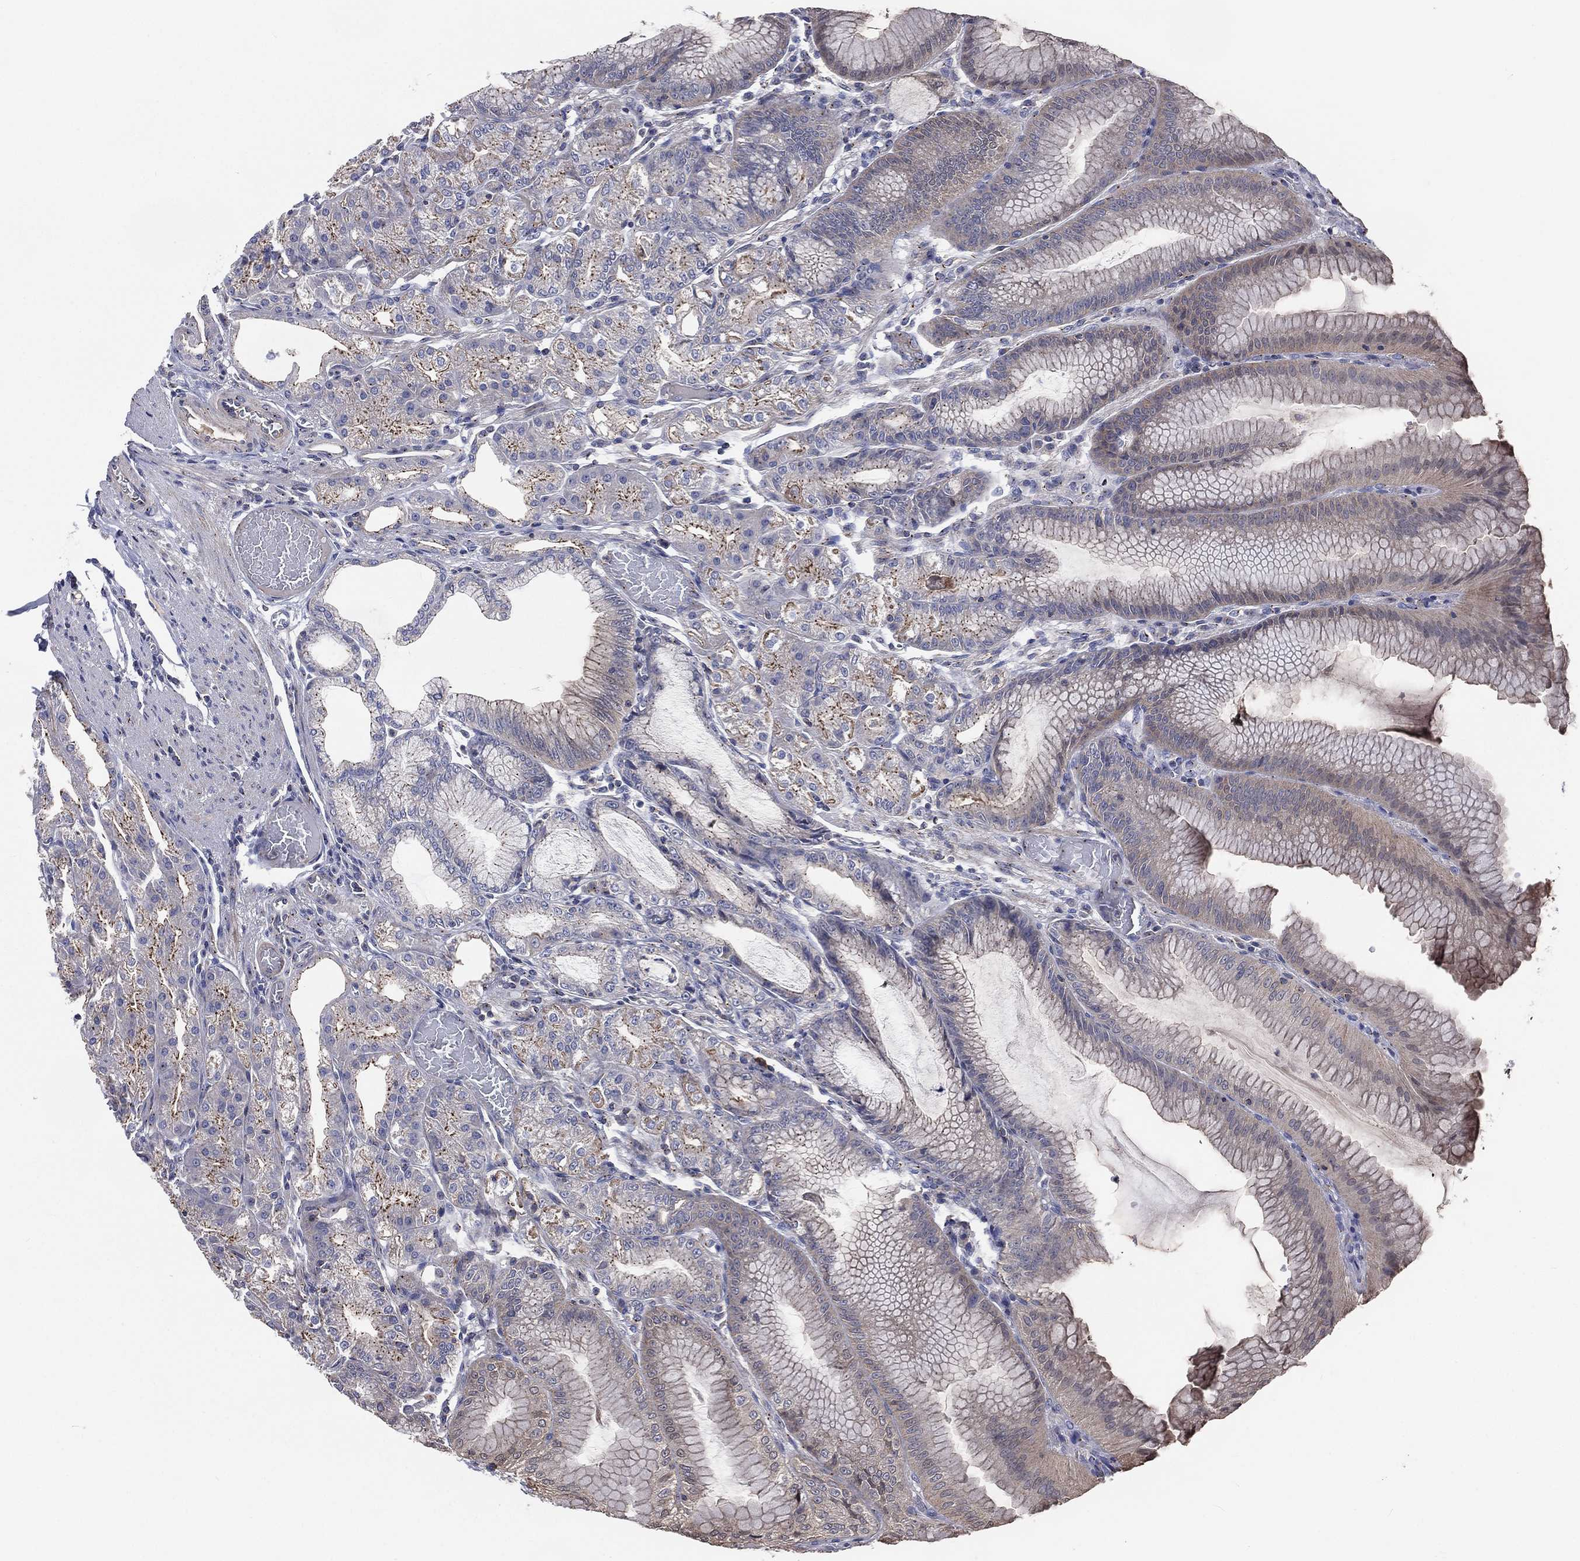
{"staining": {"intensity": "moderate", "quantity": "25%-75%", "location": "cytoplasmic/membranous"}, "tissue": "stomach", "cell_type": "Glandular cells", "image_type": "normal", "snomed": [{"axis": "morphology", "description": "Normal tissue, NOS"}, {"axis": "topography", "description": "Stomach"}], "caption": "A photomicrograph of human stomach stained for a protein displays moderate cytoplasmic/membranous brown staining in glandular cells.", "gene": "CROCC", "patient": {"sex": "male", "age": 71}}